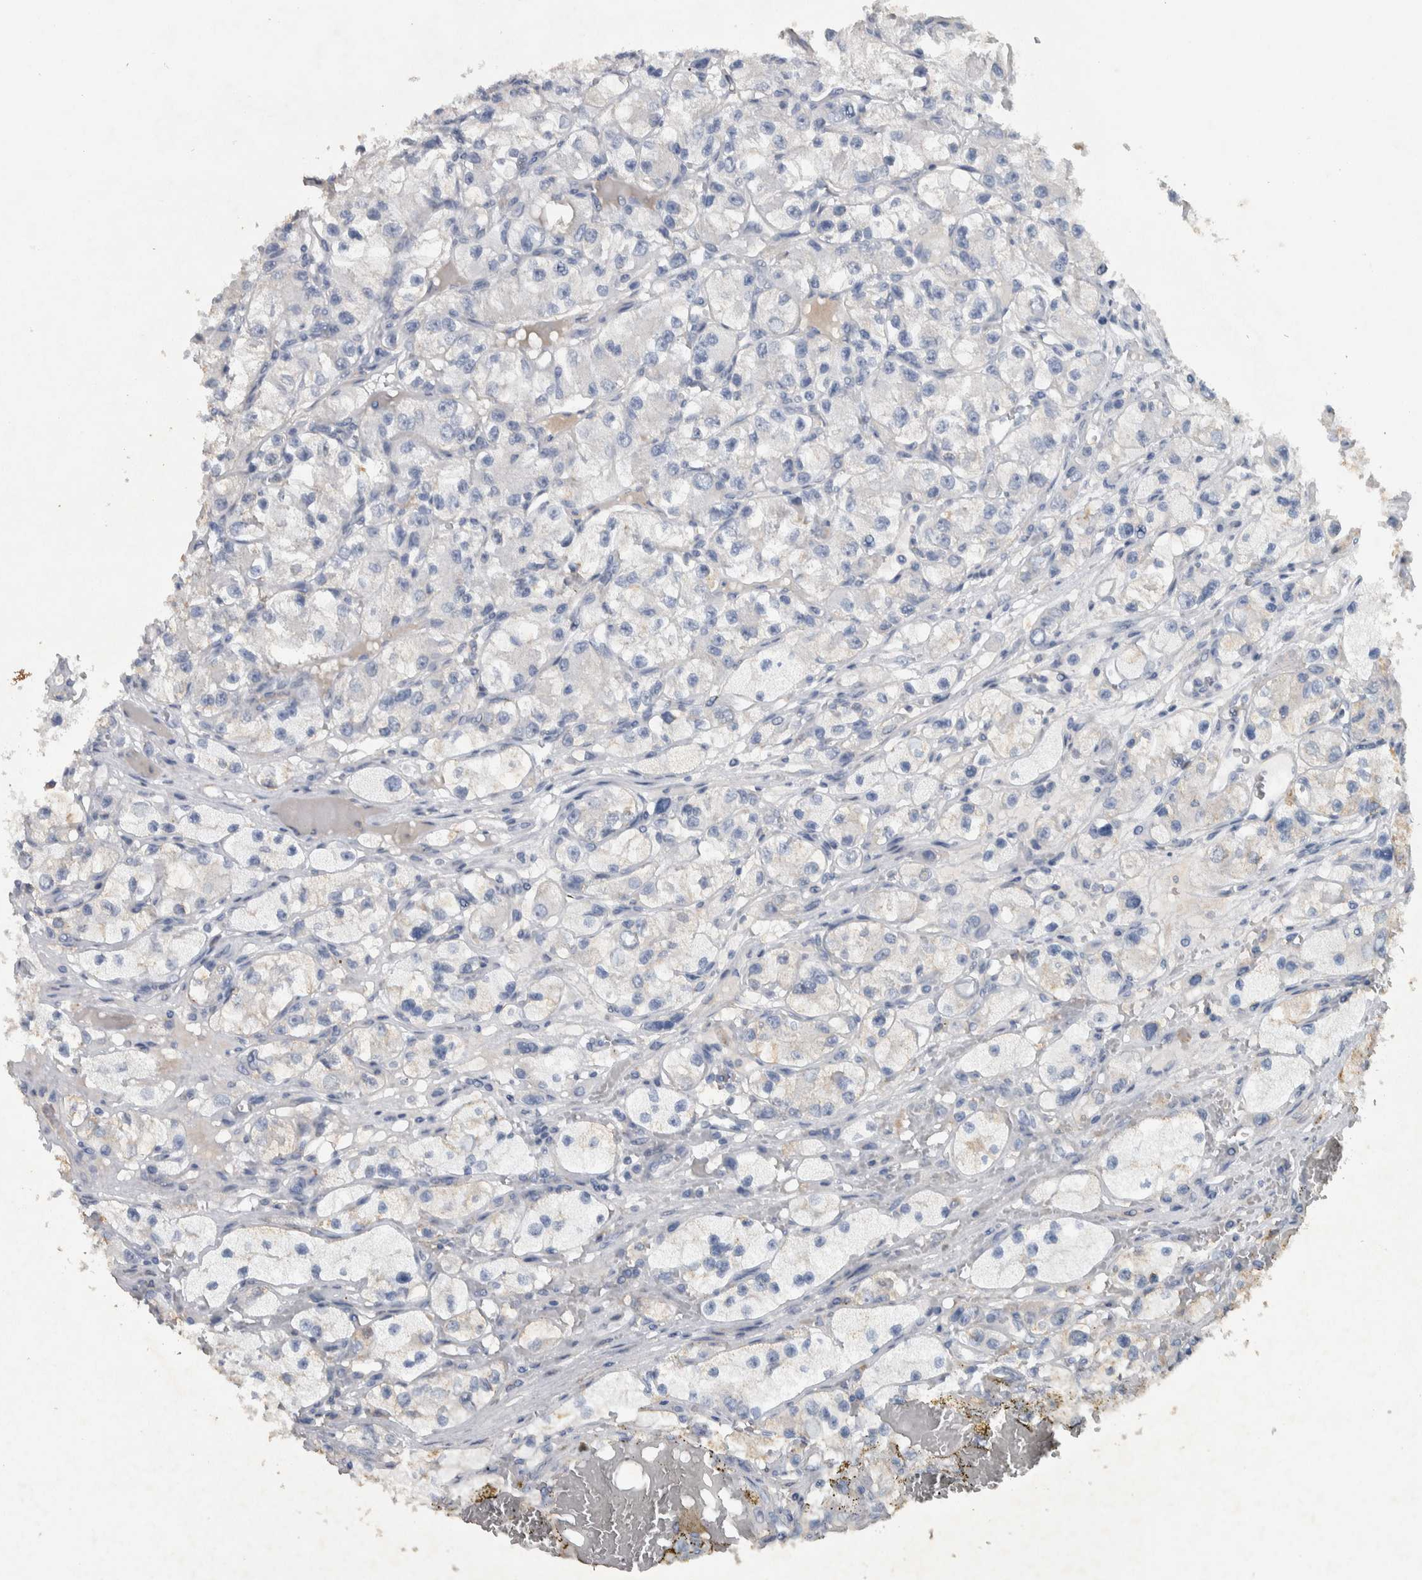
{"staining": {"intensity": "negative", "quantity": "none", "location": "none"}, "tissue": "renal cancer", "cell_type": "Tumor cells", "image_type": "cancer", "snomed": [{"axis": "morphology", "description": "Adenocarcinoma, NOS"}, {"axis": "topography", "description": "Kidney"}], "caption": "Histopathology image shows no protein staining in tumor cells of renal adenocarcinoma tissue.", "gene": "NT5C2", "patient": {"sex": "female", "age": 57}}